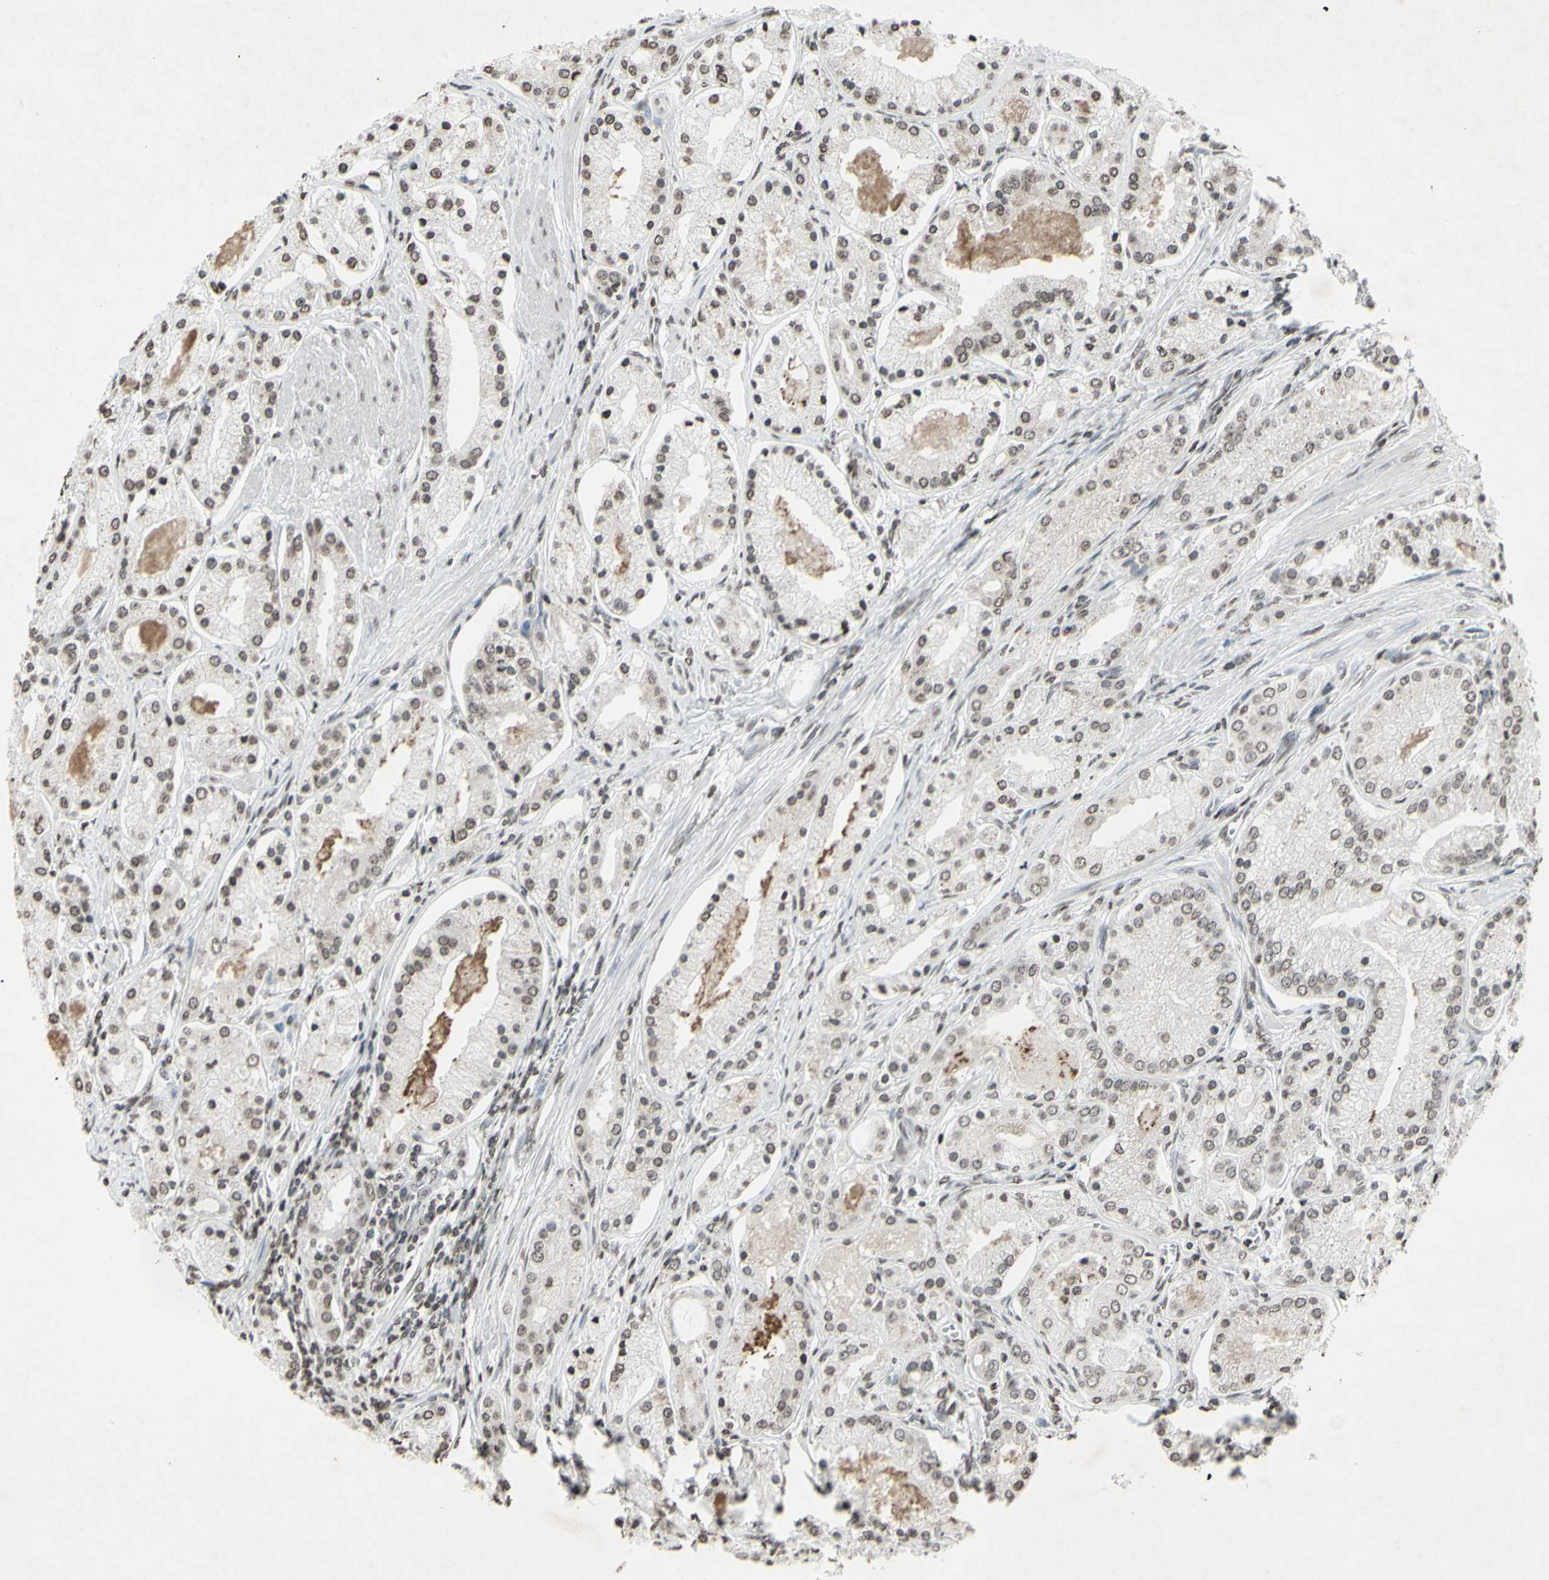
{"staining": {"intensity": "weak", "quantity": "<25%", "location": "cytoplasmic/membranous"}, "tissue": "prostate cancer", "cell_type": "Tumor cells", "image_type": "cancer", "snomed": [{"axis": "morphology", "description": "Adenocarcinoma, High grade"}, {"axis": "topography", "description": "Prostate"}], "caption": "DAB immunohistochemical staining of prostate adenocarcinoma (high-grade) displays no significant staining in tumor cells.", "gene": "CD79B", "patient": {"sex": "male", "age": 66}}